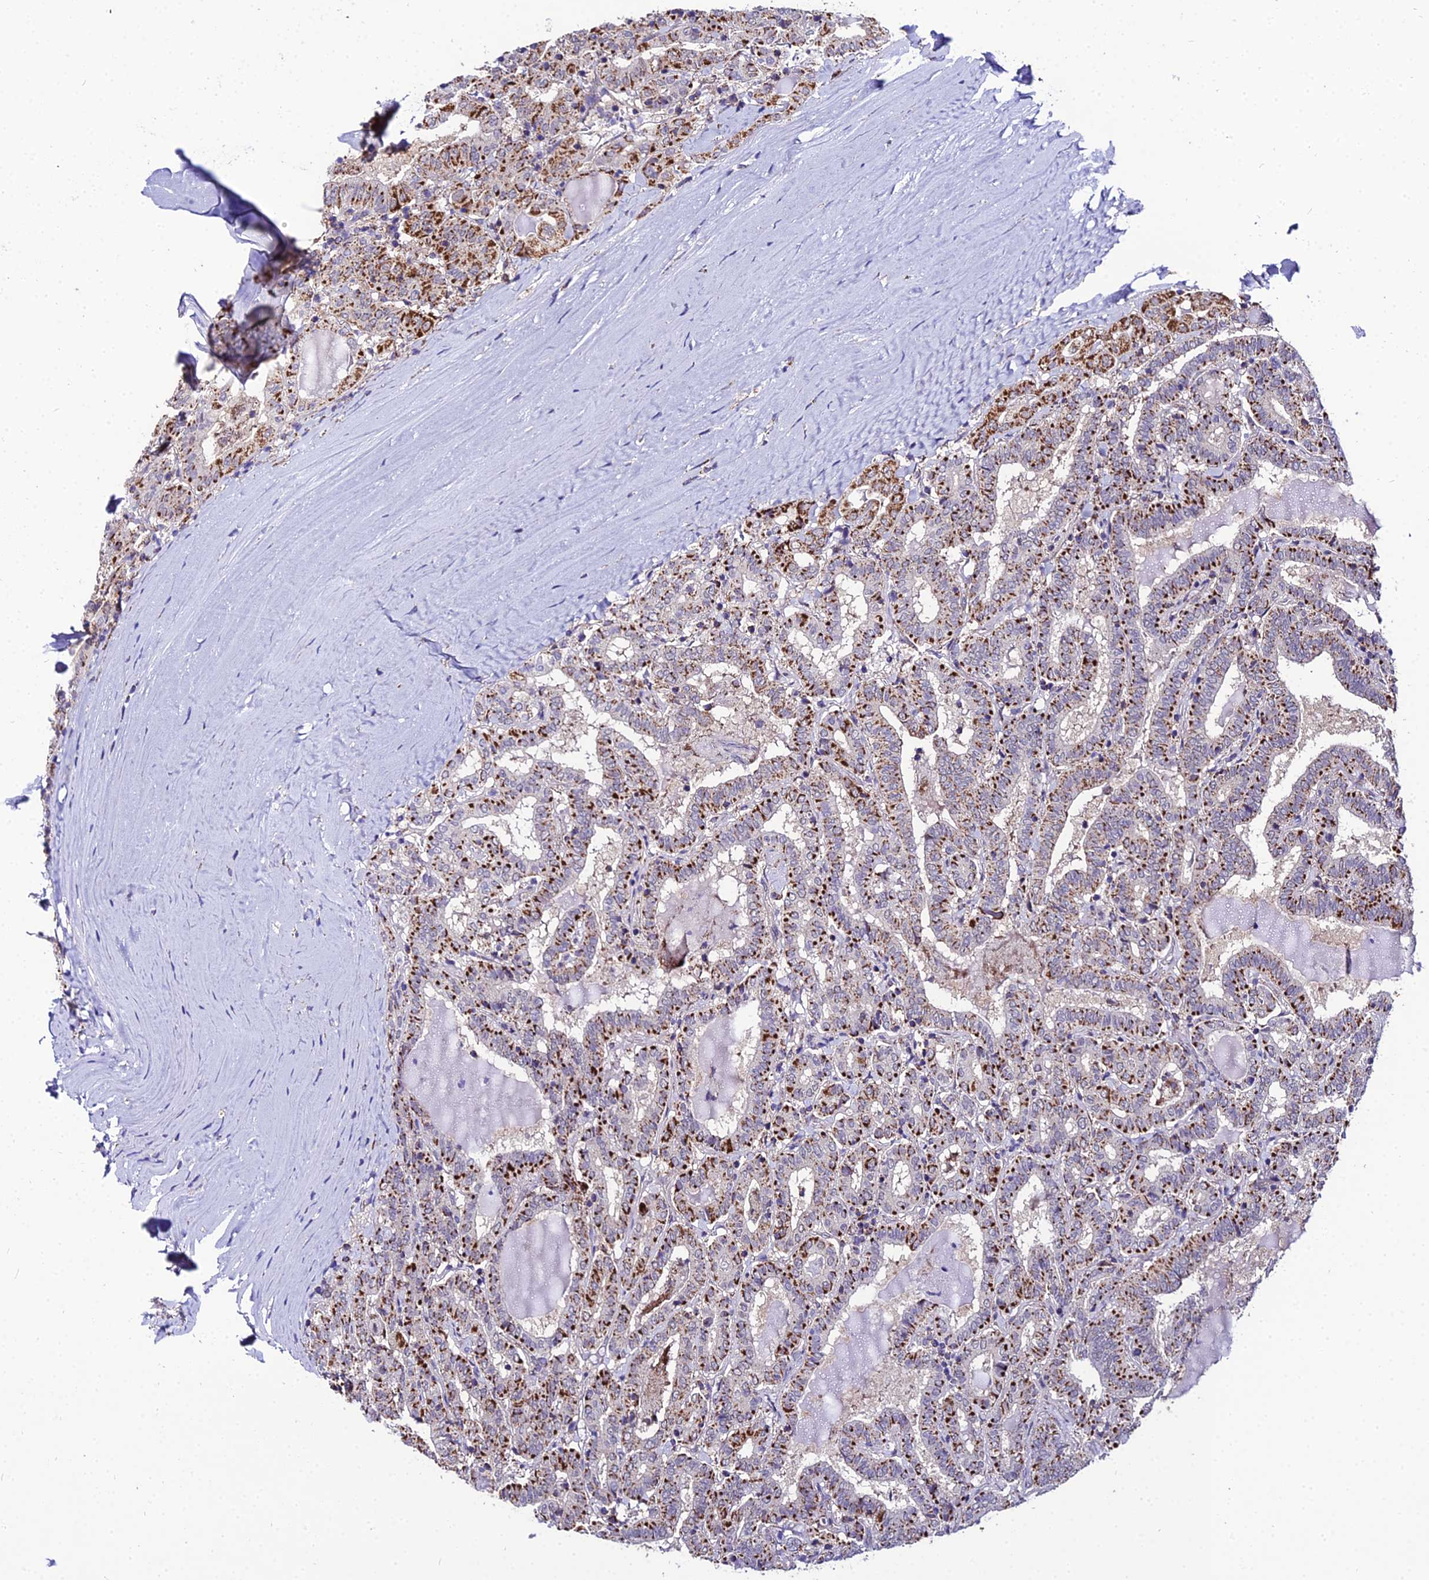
{"staining": {"intensity": "strong", "quantity": "25%-75%", "location": "cytoplasmic/membranous"}, "tissue": "thyroid cancer", "cell_type": "Tumor cells", "image_type": "cancer", "snomed": [{"axis": "morphology", "description": "Papillary adenocarcinoma, NOS"}, {"axis": "topography", "description": "Thyroid gland"}], "caption": "IHC of human thyroid cancer (papillary adenocarcinoma) reveals high levels of strong cytoplasmic/membranous expression in about 25%-75% of tumor cells.", "gene": "PSMD2", "patient": {"sex": "female", "age": 72}}